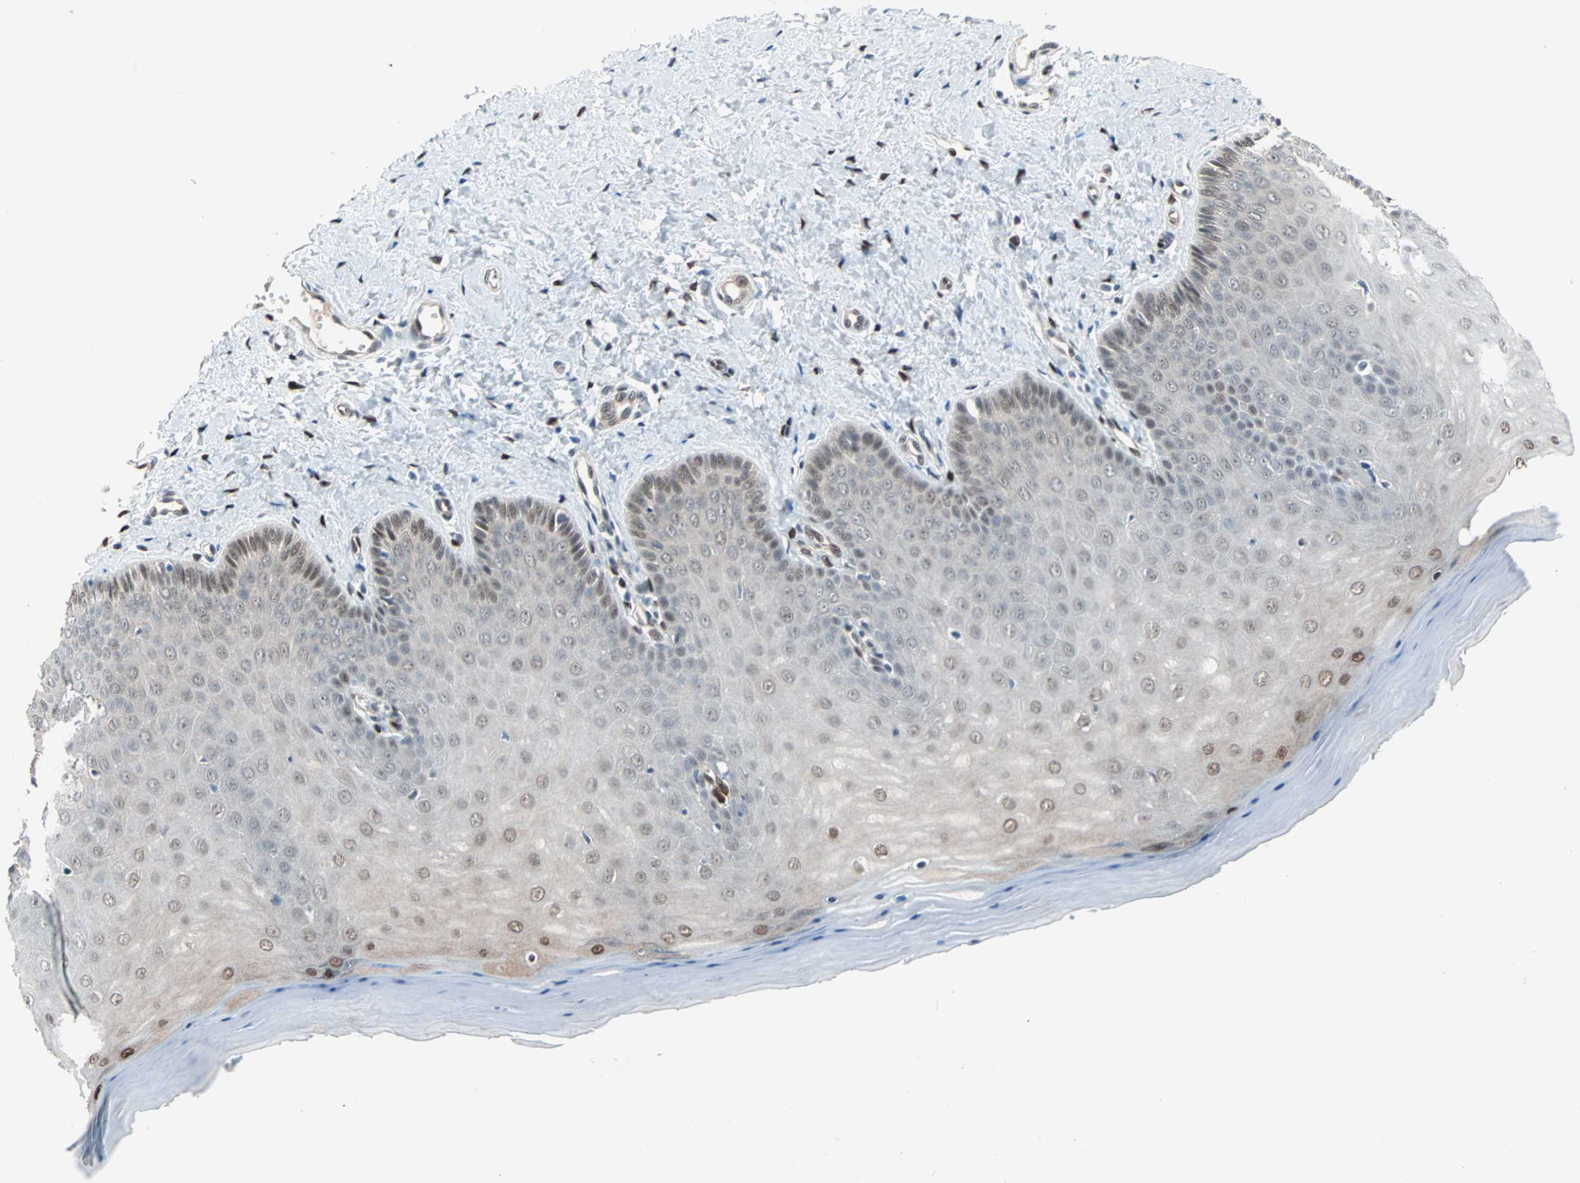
{"staining": {"intensity": "moderate", "quantity": ">75%", "location": "nuclear"}, "tissue": "cervix", "cell_type": "Glandular cells", "image_type": "normal", "snomed": [{"axis": "morphology", "description": "Normal tissue, NOS"}, {"axis": "topography", "description": "Cervix"}], "caption": "IHC image of unremarkable cervix stained for a protein (brown), which shows medium levels of moderate nuclear positivity in approximately >75% of glandular cells.", "gene": "WWTR1", "patient": {"sex": "female", "age": 55}}